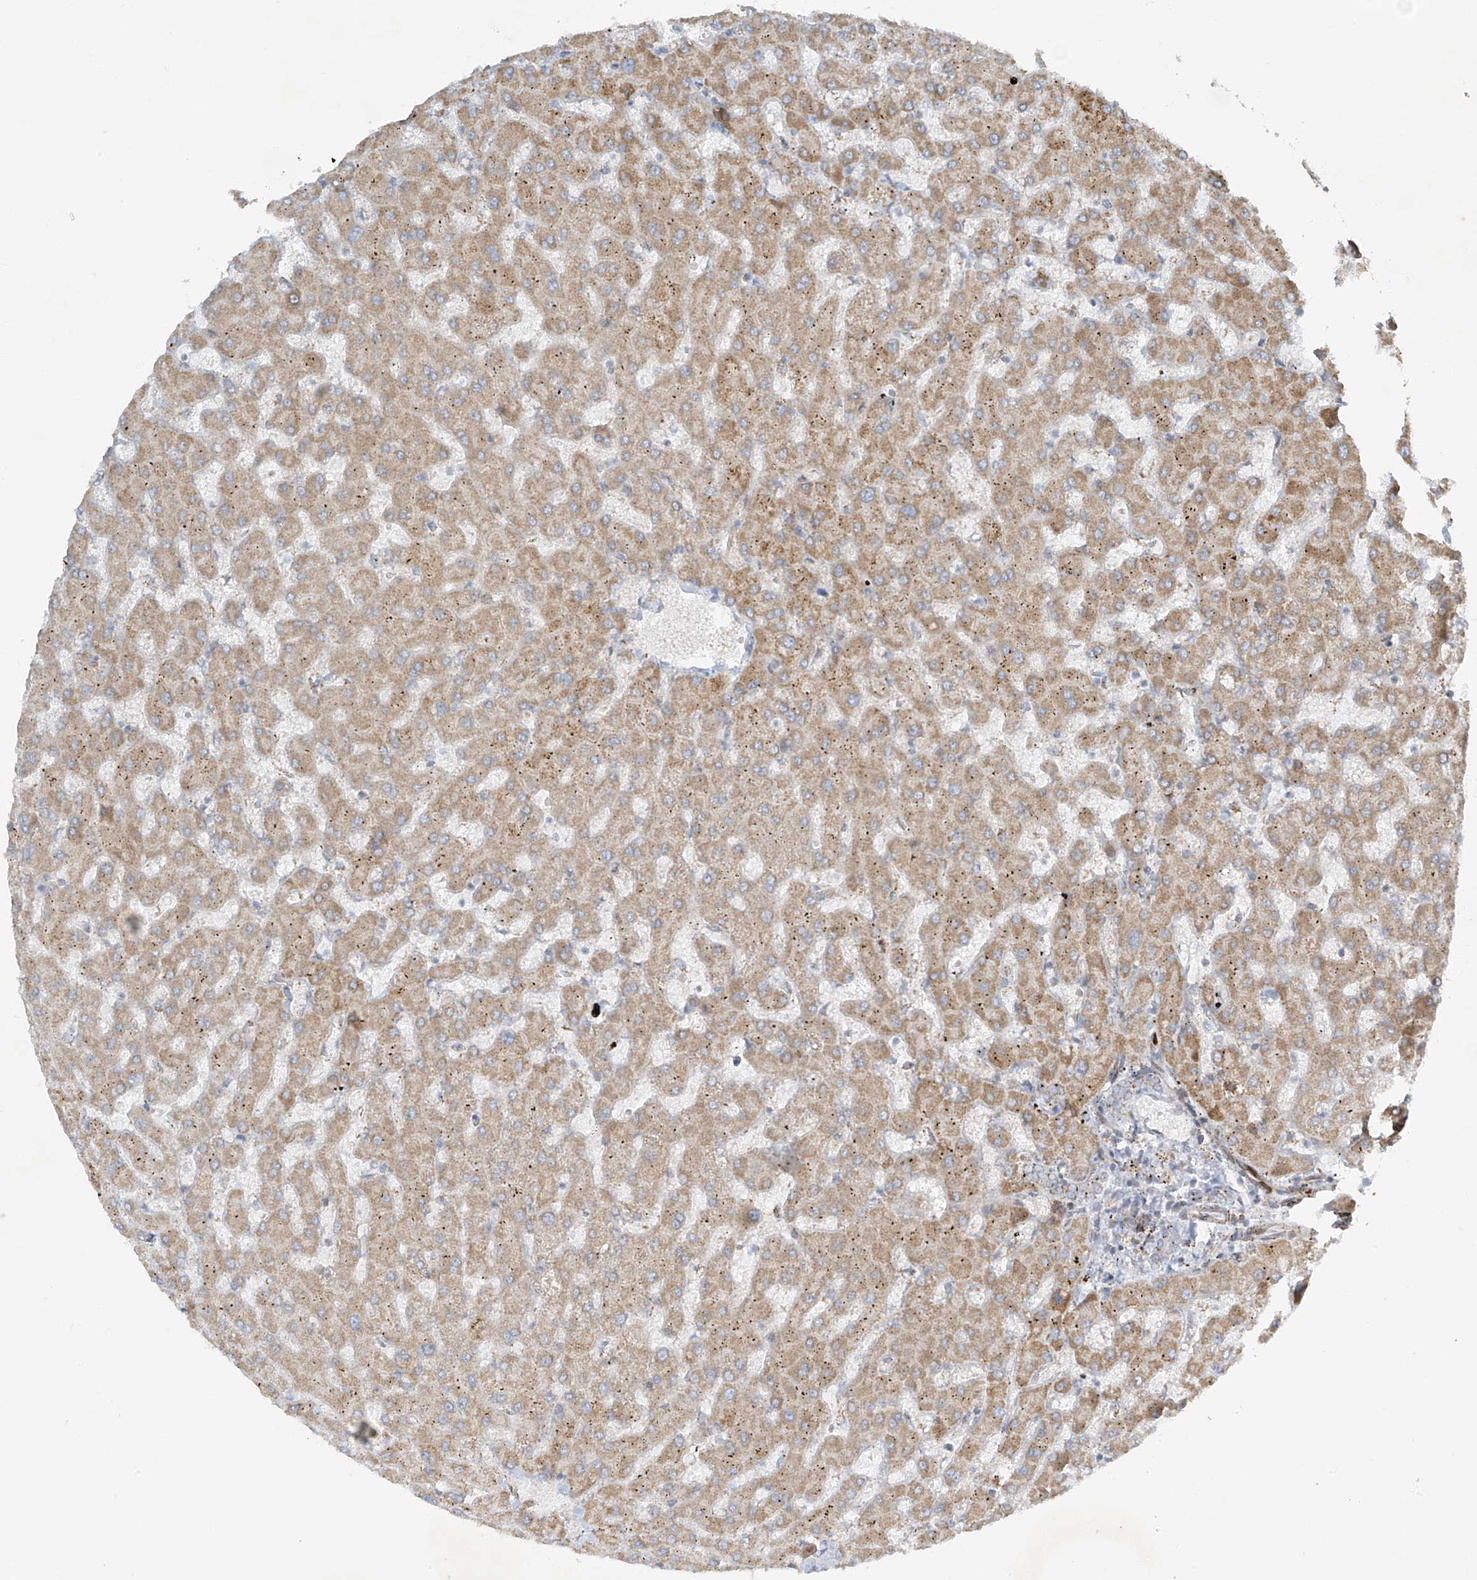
{"staining": {"intensity": "negative", "quantity": "none", "location": "none"}, "tissue": "liver", "cell_type": "Cholangiocytes", "image_type": "normal", "snomed": [{"axis": "morphology", "description": "Normal tissue, NOS"}, {"axis": "topography", "description": "Liver"}], "caption": "A photomicrograph of liver stained for a protein reveals no brown staining in cholangiocytes. Brightfield microscopy of immunohistochemistry (IHC) stained with DAB (brown) and hematoxylin (blue), captured at high magnification.", "gene": "SMDT1", "patient": {"sex": "female", "age": 63}}